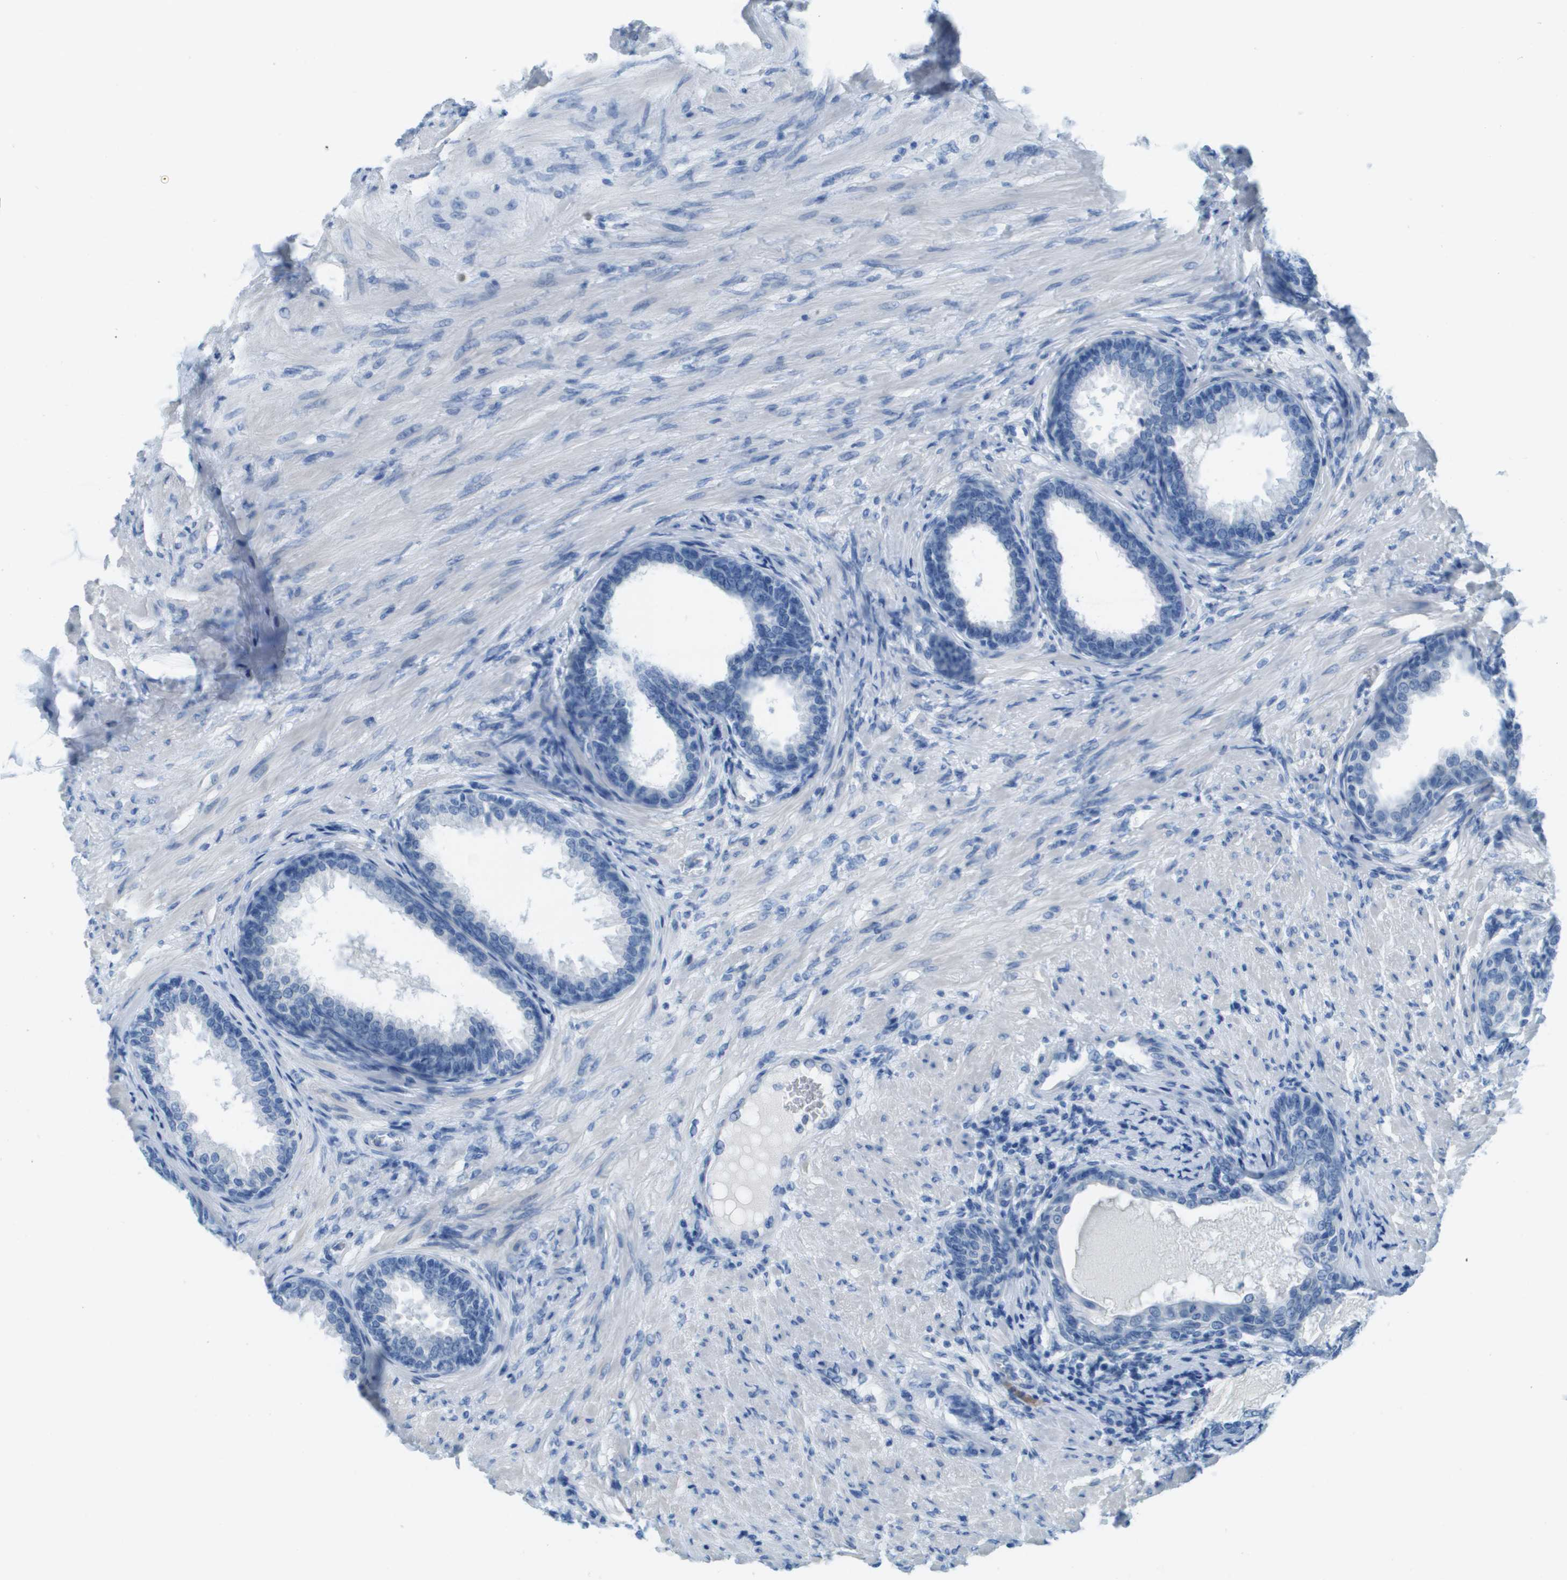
{"staining": {"intensity": "negative", "quantity": "none", "location": "none"}, "tissue": "prostate", "cell_type": "Glandular cells", "image_type": "normal", "snomed": [{"axis": "morphology", "description": "Normal tissue, NOS"}, {"axis": "topography", "description": "Prostate"}], "caption": "IHC of benign prostate shows no positivity in glandular cells. Nuclei are stained in blue.", "gene": "CDHR2", "patient": {"sex": "male", "age": 76}}